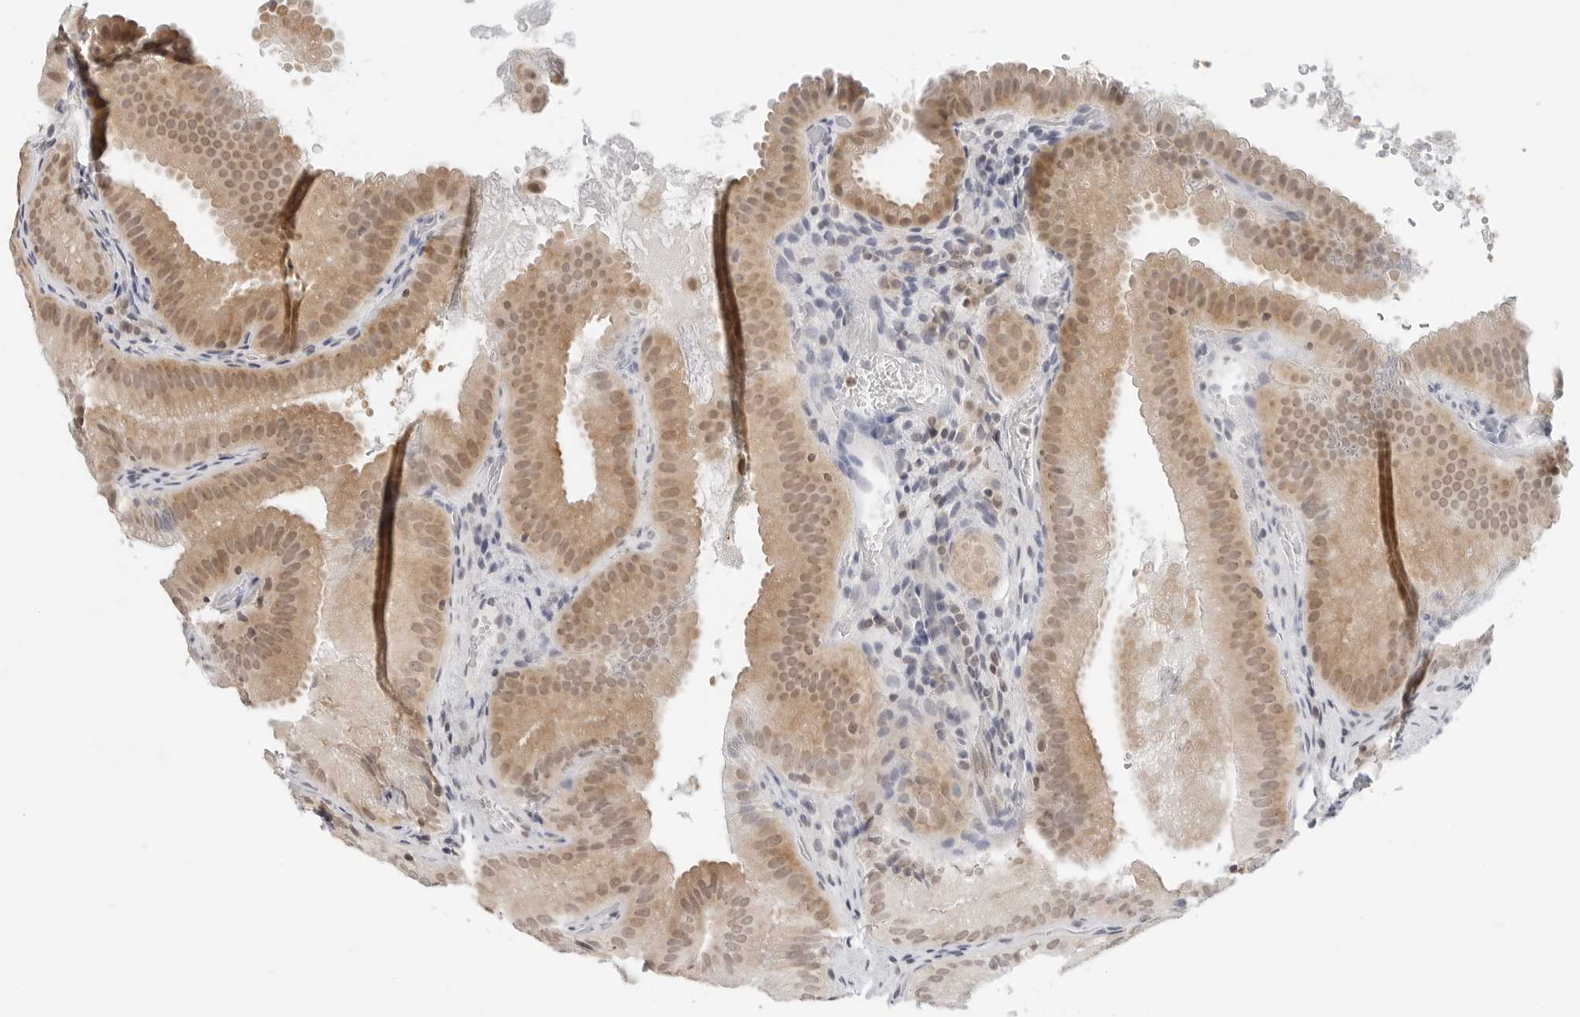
{"staining": {"intensity": "moderate", "quantity": "25%-75%", "location": "cytoplasmic/membranous,nuclear"}, "tissue": "gallbladder", "cell_type": "Glandular cells", "image_type": "normal", "snomed": [{"axis": "morphology", "description": "Normal tissue, NOS"}, {"axis": "topography", "description": "Gallbladder"}], "caption": "Human gallbladder stained for a protein (brown) displays moderate cytoplasmic/membranous,nuclear positive staining in about 25%-75% of glandular cells.", "gene": "METAP1", "patient": {"sex": "female", "age": 30}}